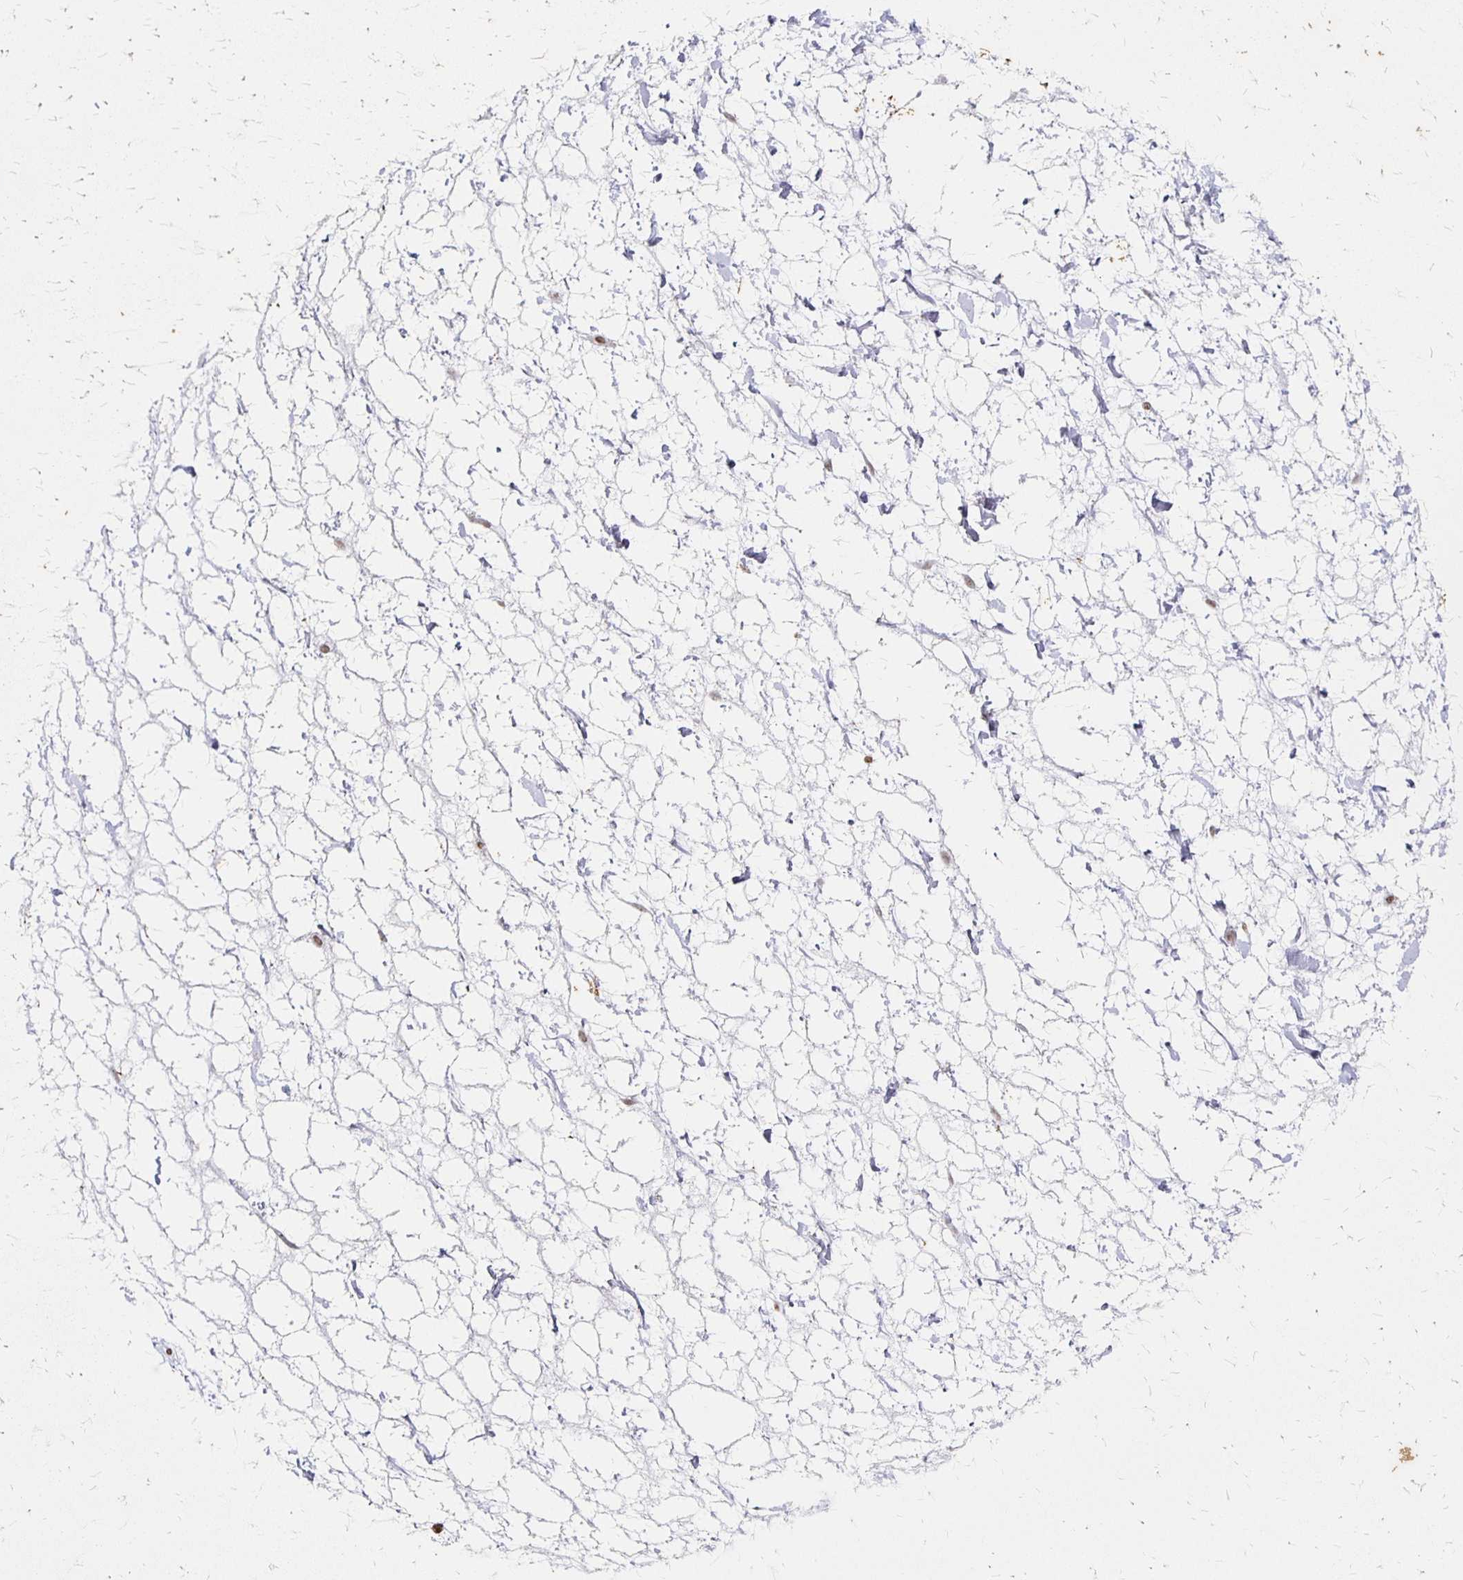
{"staining": {"intensity": "negative", "quantity": "none", "location": "none"}, "tissue": "adipose tissue", "cell_type": "Adipocytes", "image_type": "normal", "snomed": [{"axis": "morphology", "description": "Normal tissue, NOS"}, {"axis": "topography", "description": "Lymph node"}, {"axis": "topography", "description": "Cartilage tissue"}, {"axis": "topography", "description": "Nasopharynx"}], "caption": "IHC of benign adipose tissue shows no expression in adipocytes.", "gene": "ZNF280C", "patient": {"sex": "male", "age": 63}}